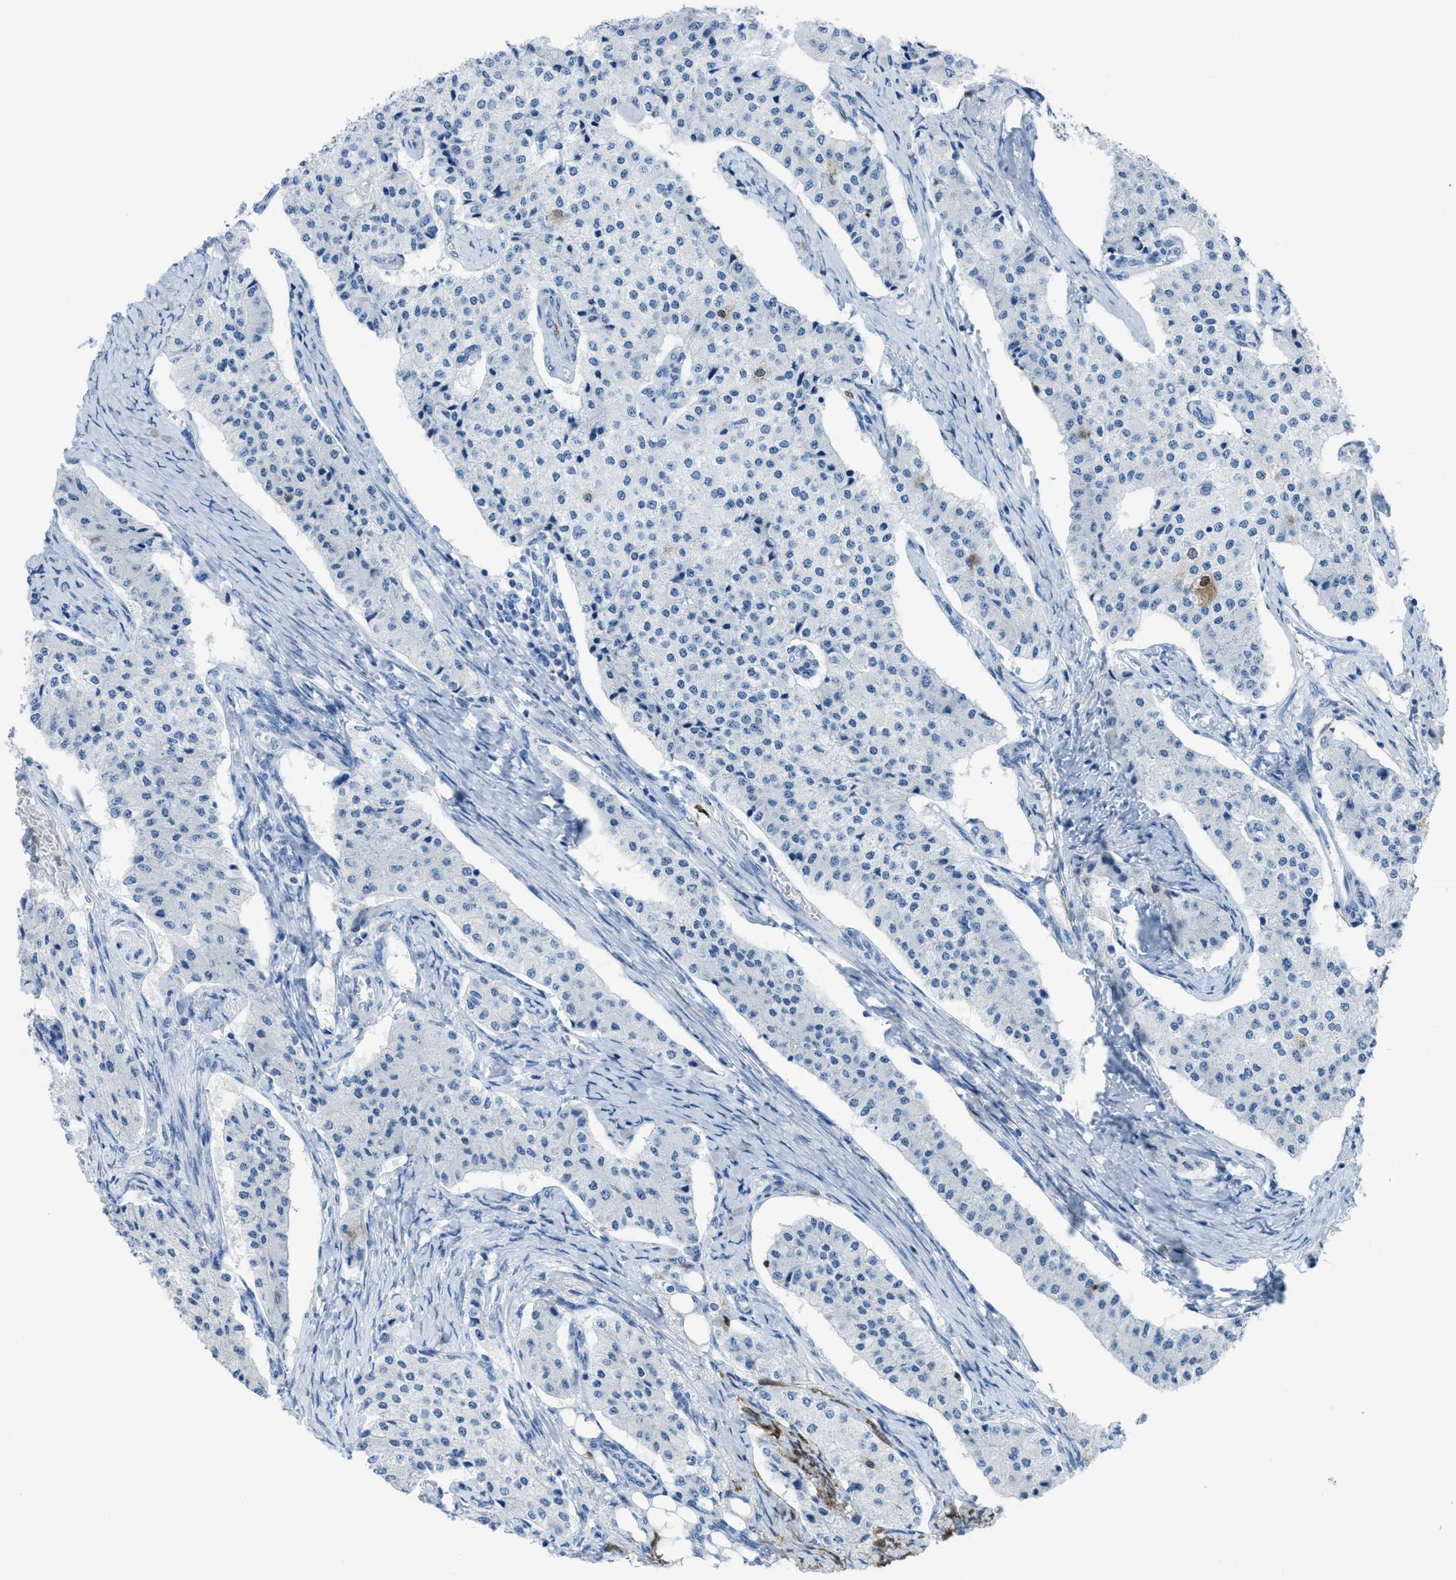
{"staining": {"intensity": "weak", "quantity": "<25%", "location": "cytoplasmic/membranous"}, "tissue": "carcinoid", "cell_type": "Tumor cells", "image_type": "cancer", "snomed": [{"axis": "morphology", "description": "Carcinoid, malignant, NOS"}, {"axis": "topography", "description": "Colon"}], "caption": "DAB immunohistochemical staining of carcinoid exhibits no significant expression in tumor cells.", "gene": "CDKN2A", "patient": {"sex": "female", "age": 52}}